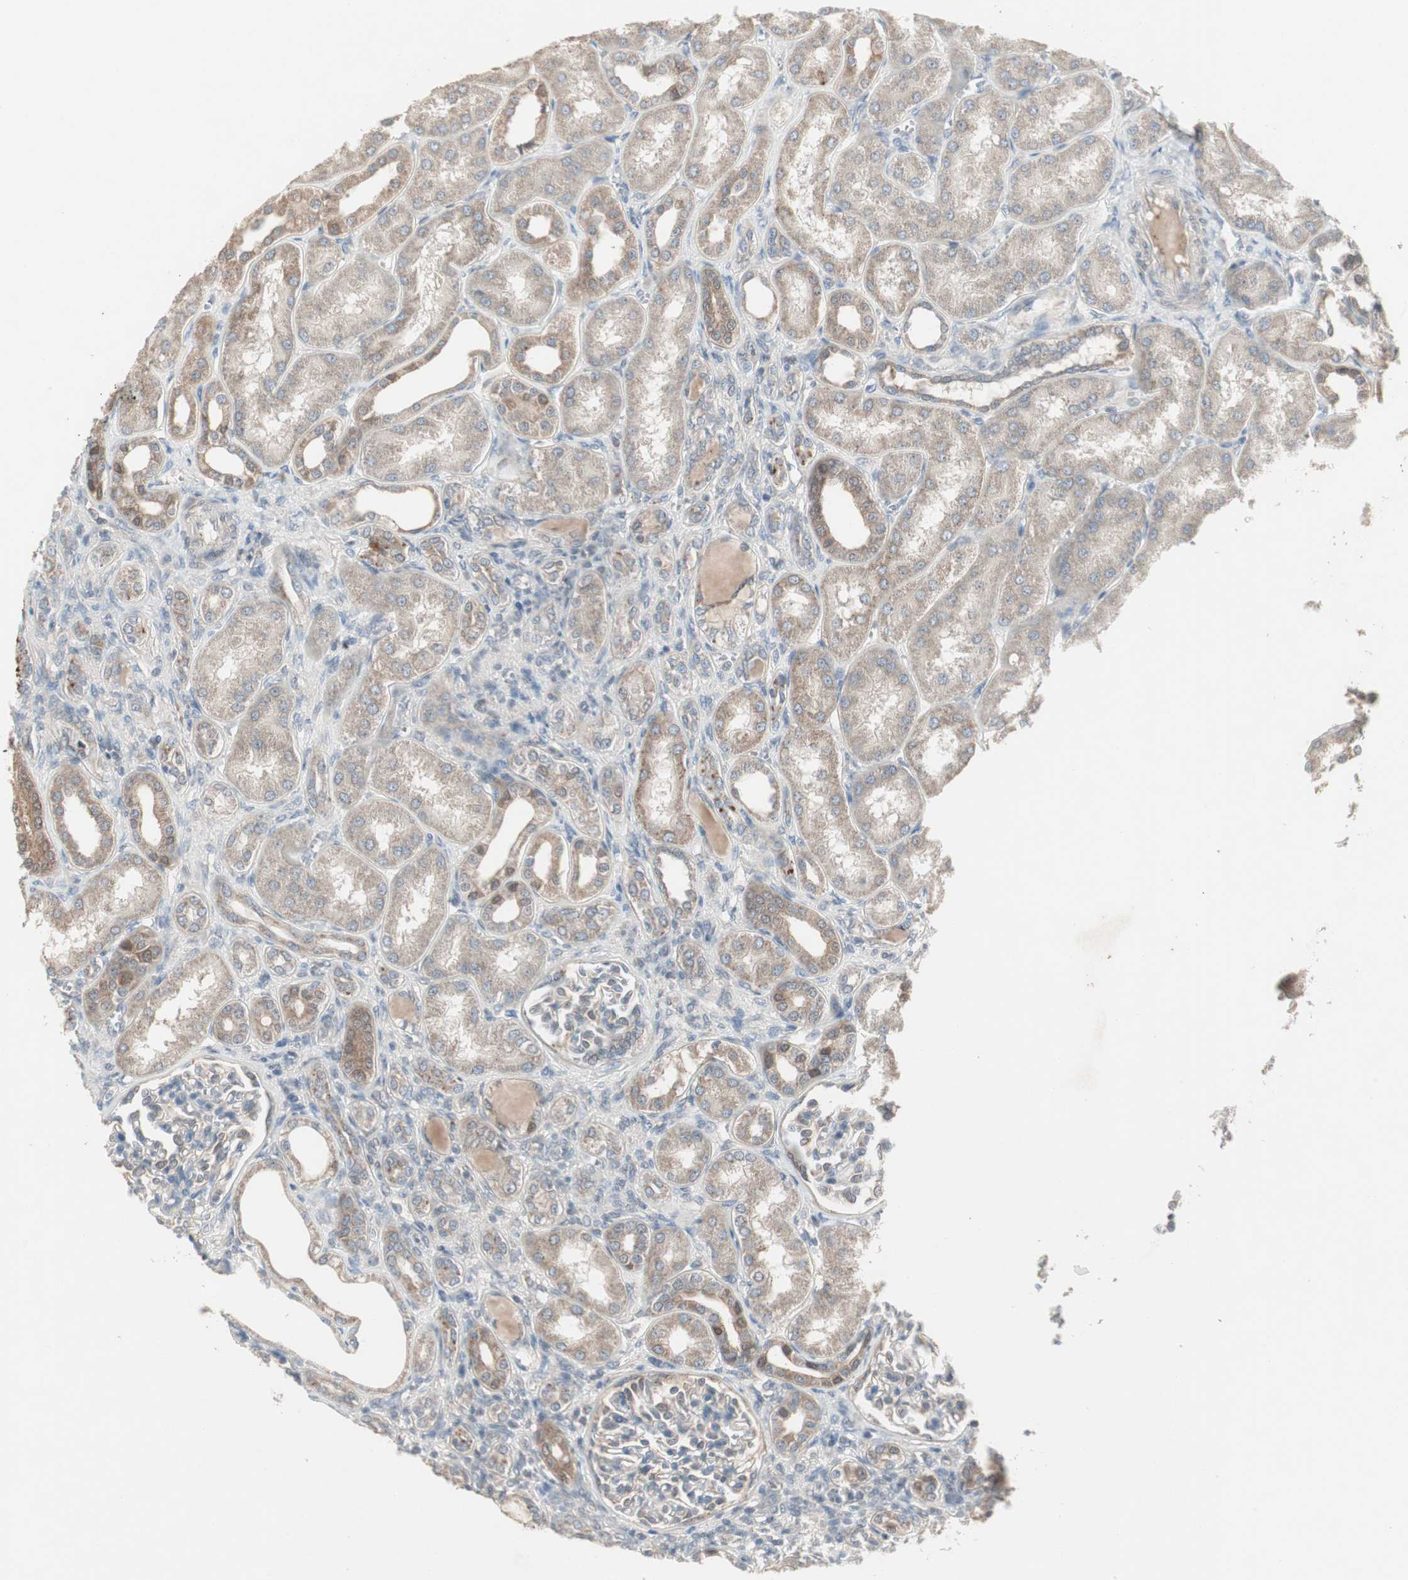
{"staining": {"intensity": "moderate", "quantity": "<25%", "location": "cytoplasmic/membranous"}, "tissue": "kidney", "cell_type": "Cells in glomeruli", "image_type": "normal", "snomed": [{"axis": "morphology", "description": "Normal tissue, NOS"}, {"axis": "topography", "description": "Kidney"}], "caption": "IHC histopathology image of normal human kidney stained for a protein (brown), which exhibits low levels of moderate cytoplasmic/membranous expression in approximately <25% of cells in glomeruli.", "gene": "JMJD7", "patient": {"sex": "male", "age": 7}}